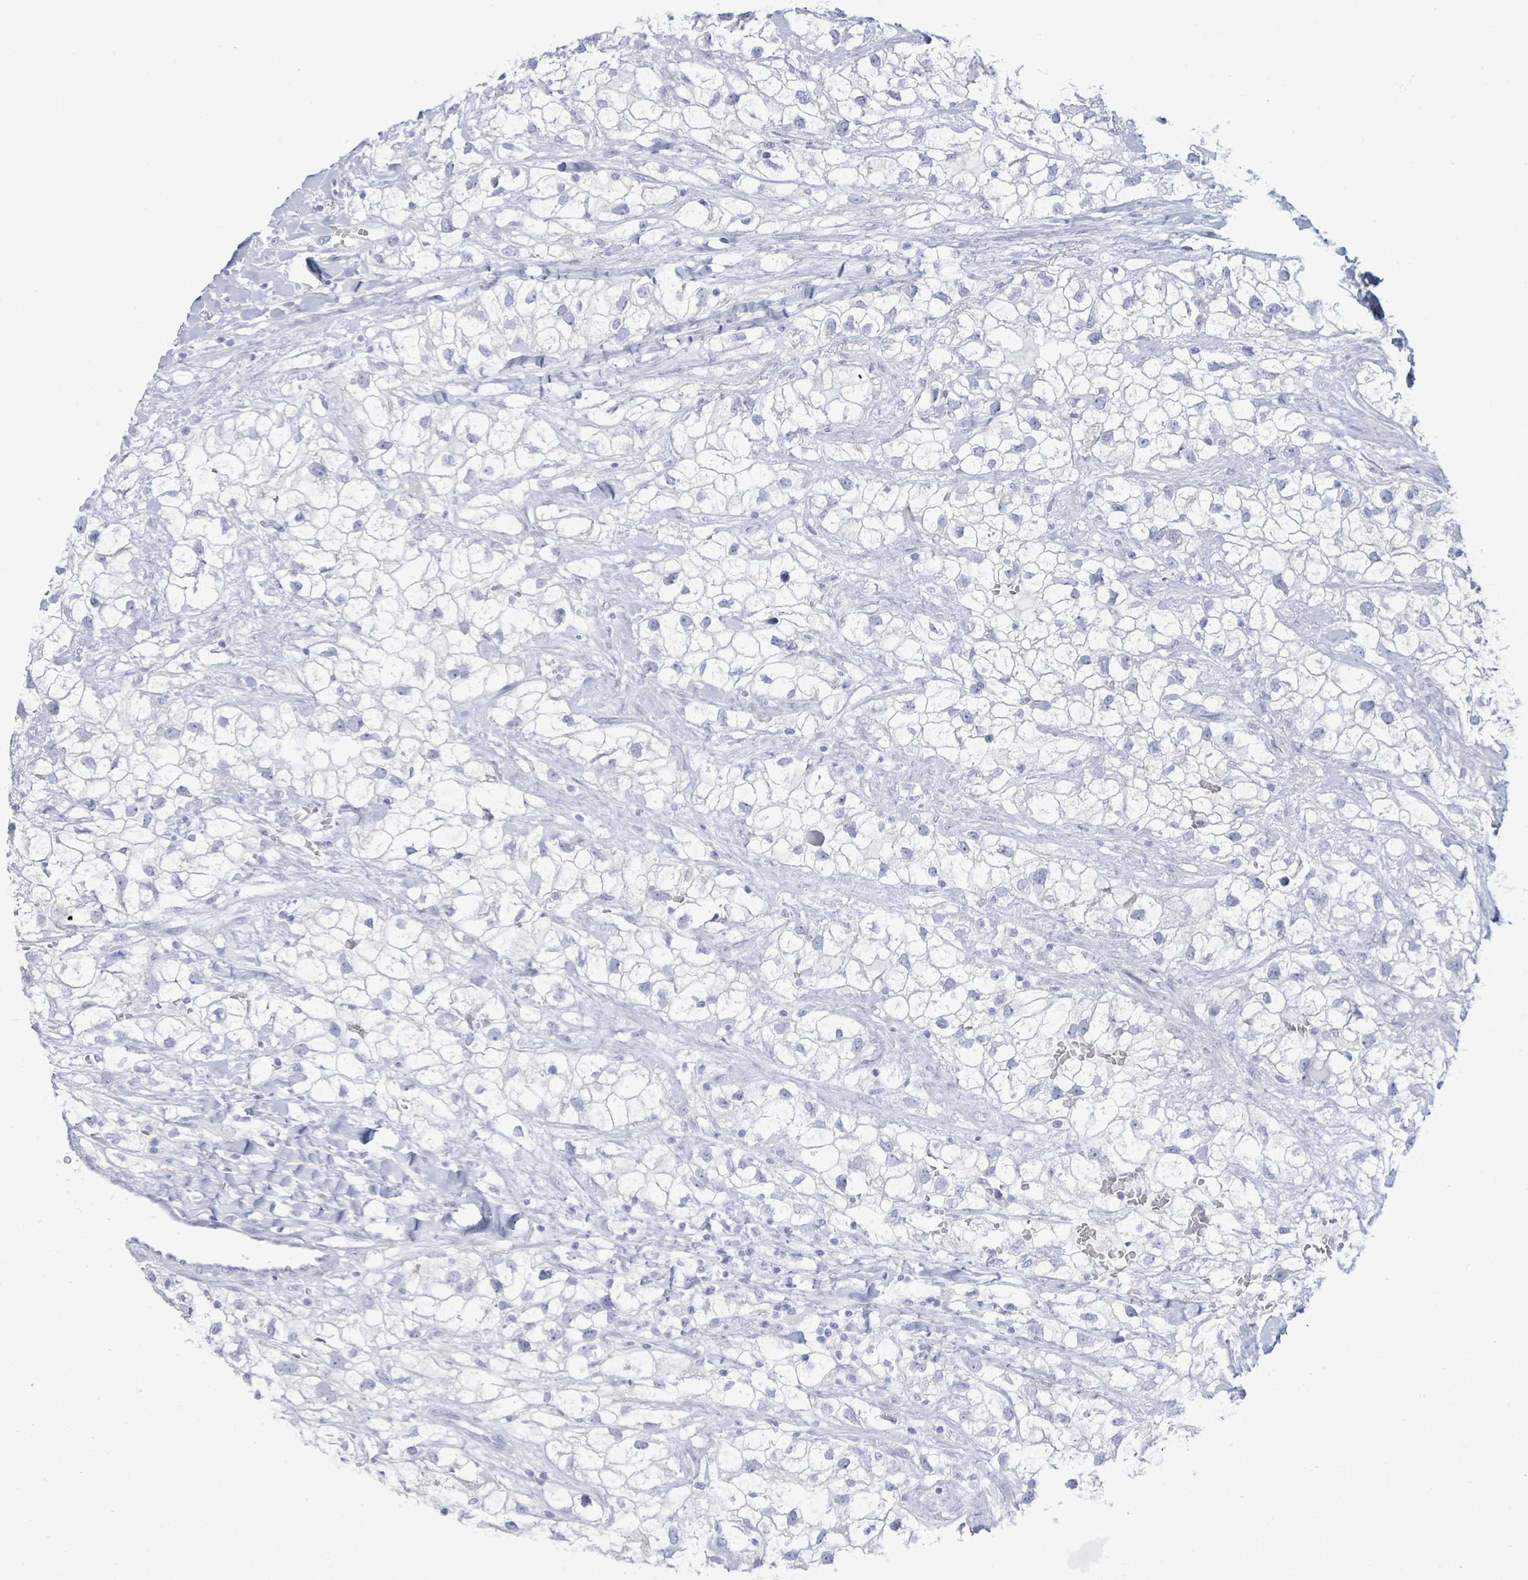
{"staining": {"intensity": "negative", "quantity": "none", "location": "none"}, "tissue": "renal cancer", "cell_type": "Tumor cells", "image_type": "cancer", "snomed": [{"axis": "morphology", "description": "Adenocarcinoma, NOS"}, {"axis": "topography", "description": "Kidney"}], "caption": "Renal cancer (adenocarcinoma) stained for a protein using immunohistochemistry demonstrates no staining tumor cells.", "gene": "PGA3", "patient": {"sex": "male", "age": 59}}